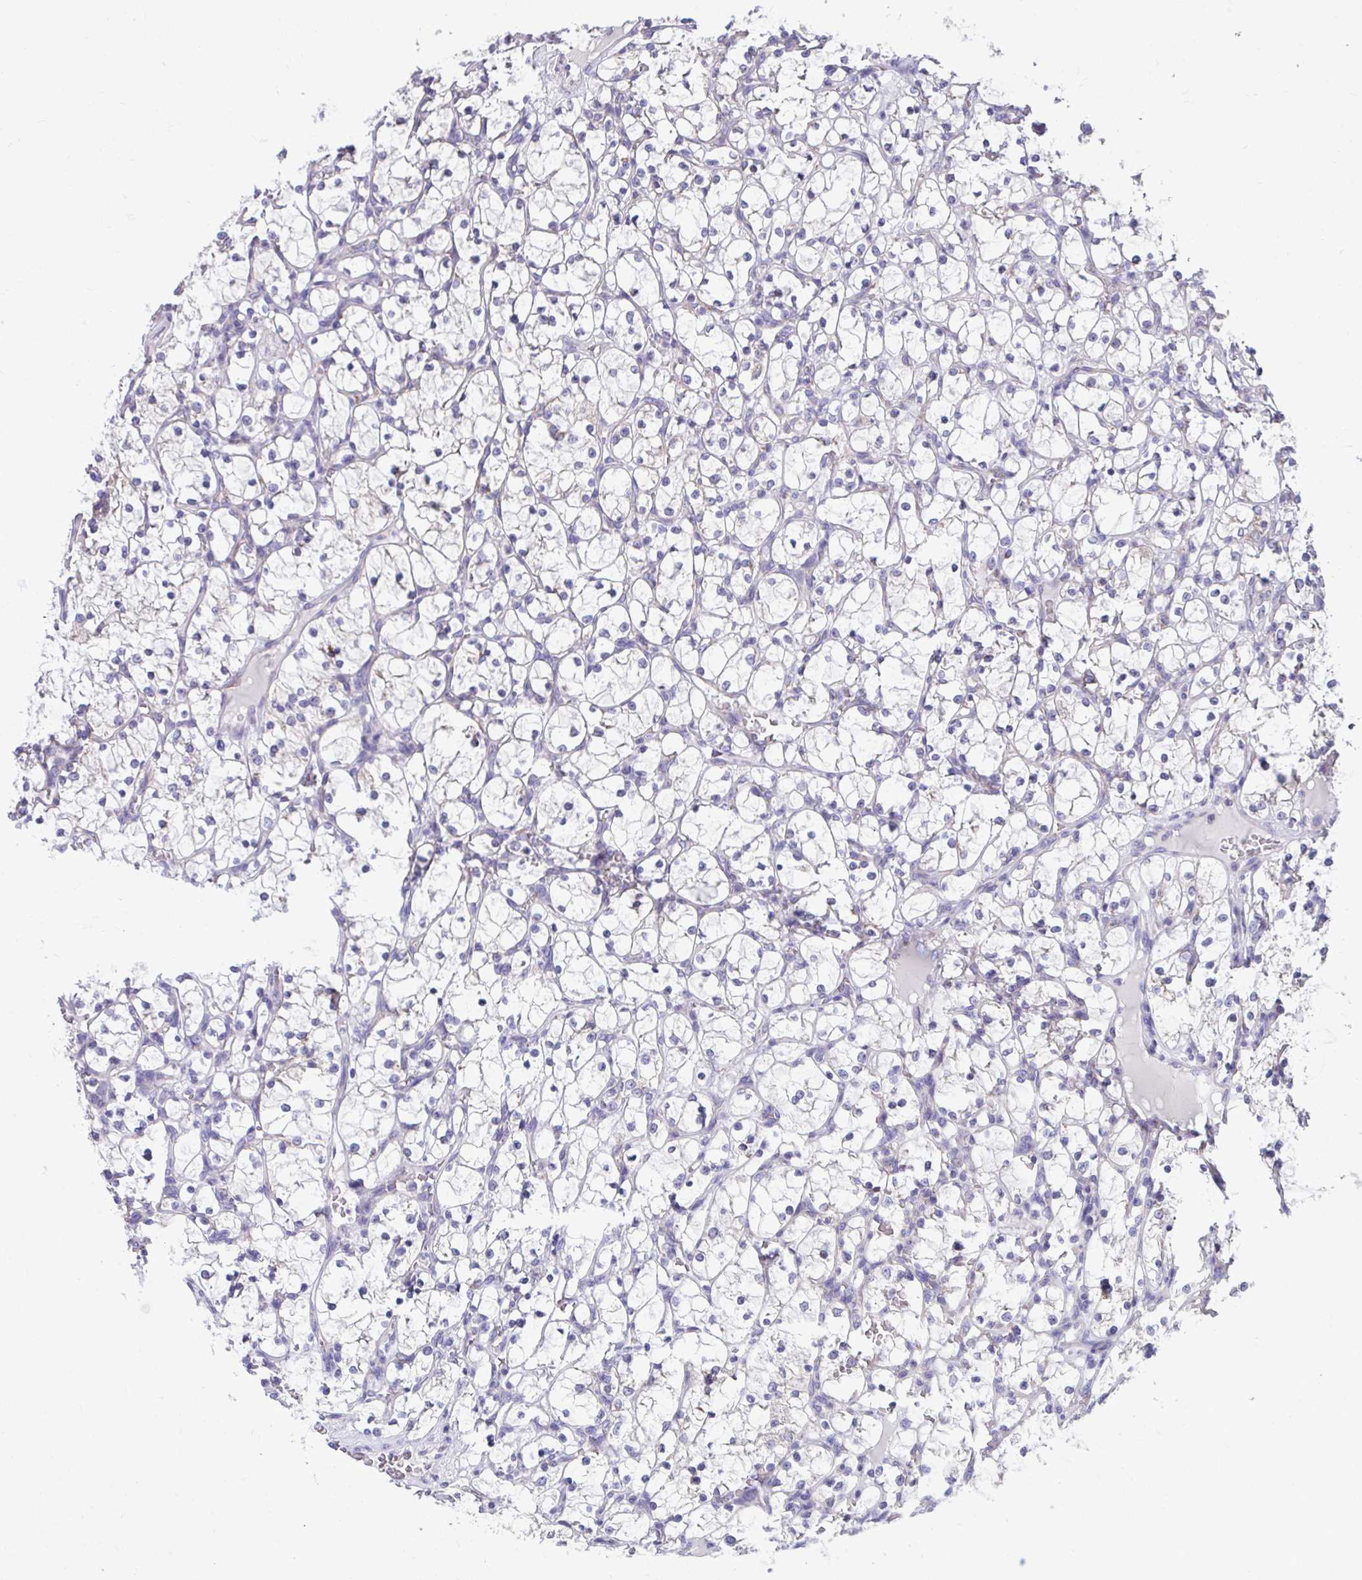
{"staining": {"intensity": "negative", "quantity": "none", "location": "none"}, "tissue": "renal cancer", "cell_type": "Tumor cells", "image_type": "cancer", "snomed": [{"axis": "morphology", "description": "Adenocarcinoma, NOS"}, {"axis": "topography", "description": "Kidney"}], "caption": "High magnification brightfield microscopy of renal adenocarcinoma stained with DAB (brown) and counterstained with hematoxylin (blue): tumor cells show no significant expression.", "gene": "LINGO4", "patient": {"sex": "female", "age": 69}}